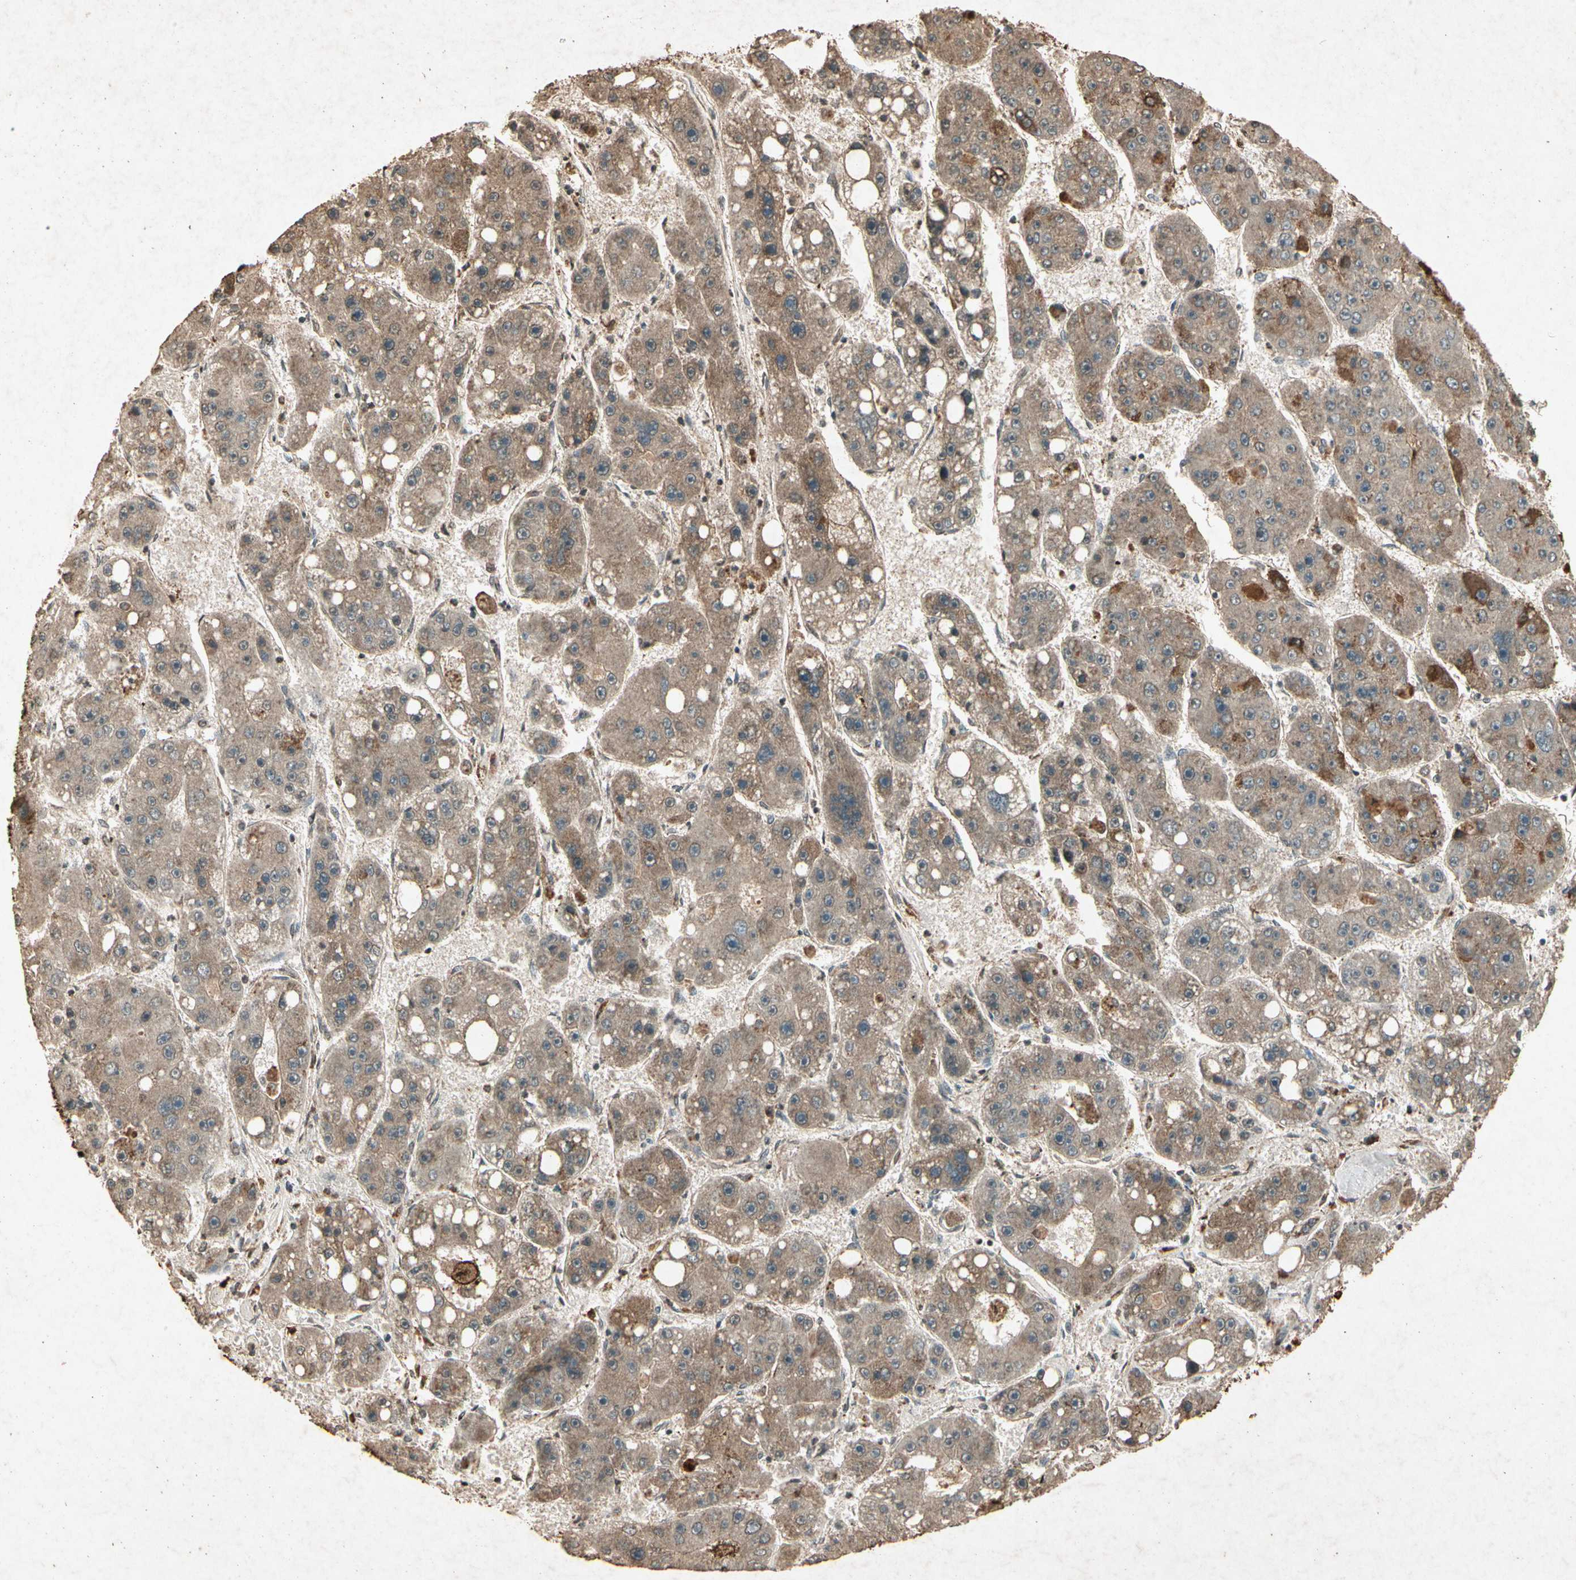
{"staining": {"intensity": "strong", "quantity": ">75%", "location": "cytoplasmic/membranous"}, "tissue": "liver cancer", "cell_type": "Tumor cells", "image_type": "cancer", "snomed": [{"axis": "morphology", "description": "Carcinoma, Hepatocellular, NOS"}, {"axis": "topography", "description": "Liver"}], "caption": "DAB immunohistochemical staining of liver cancer reveals strong cytoplasmic/membranous protein staining in approximately >75% of tumor cells.", "gene": "GC", "patient": {"sex": "female", "age": 61}}